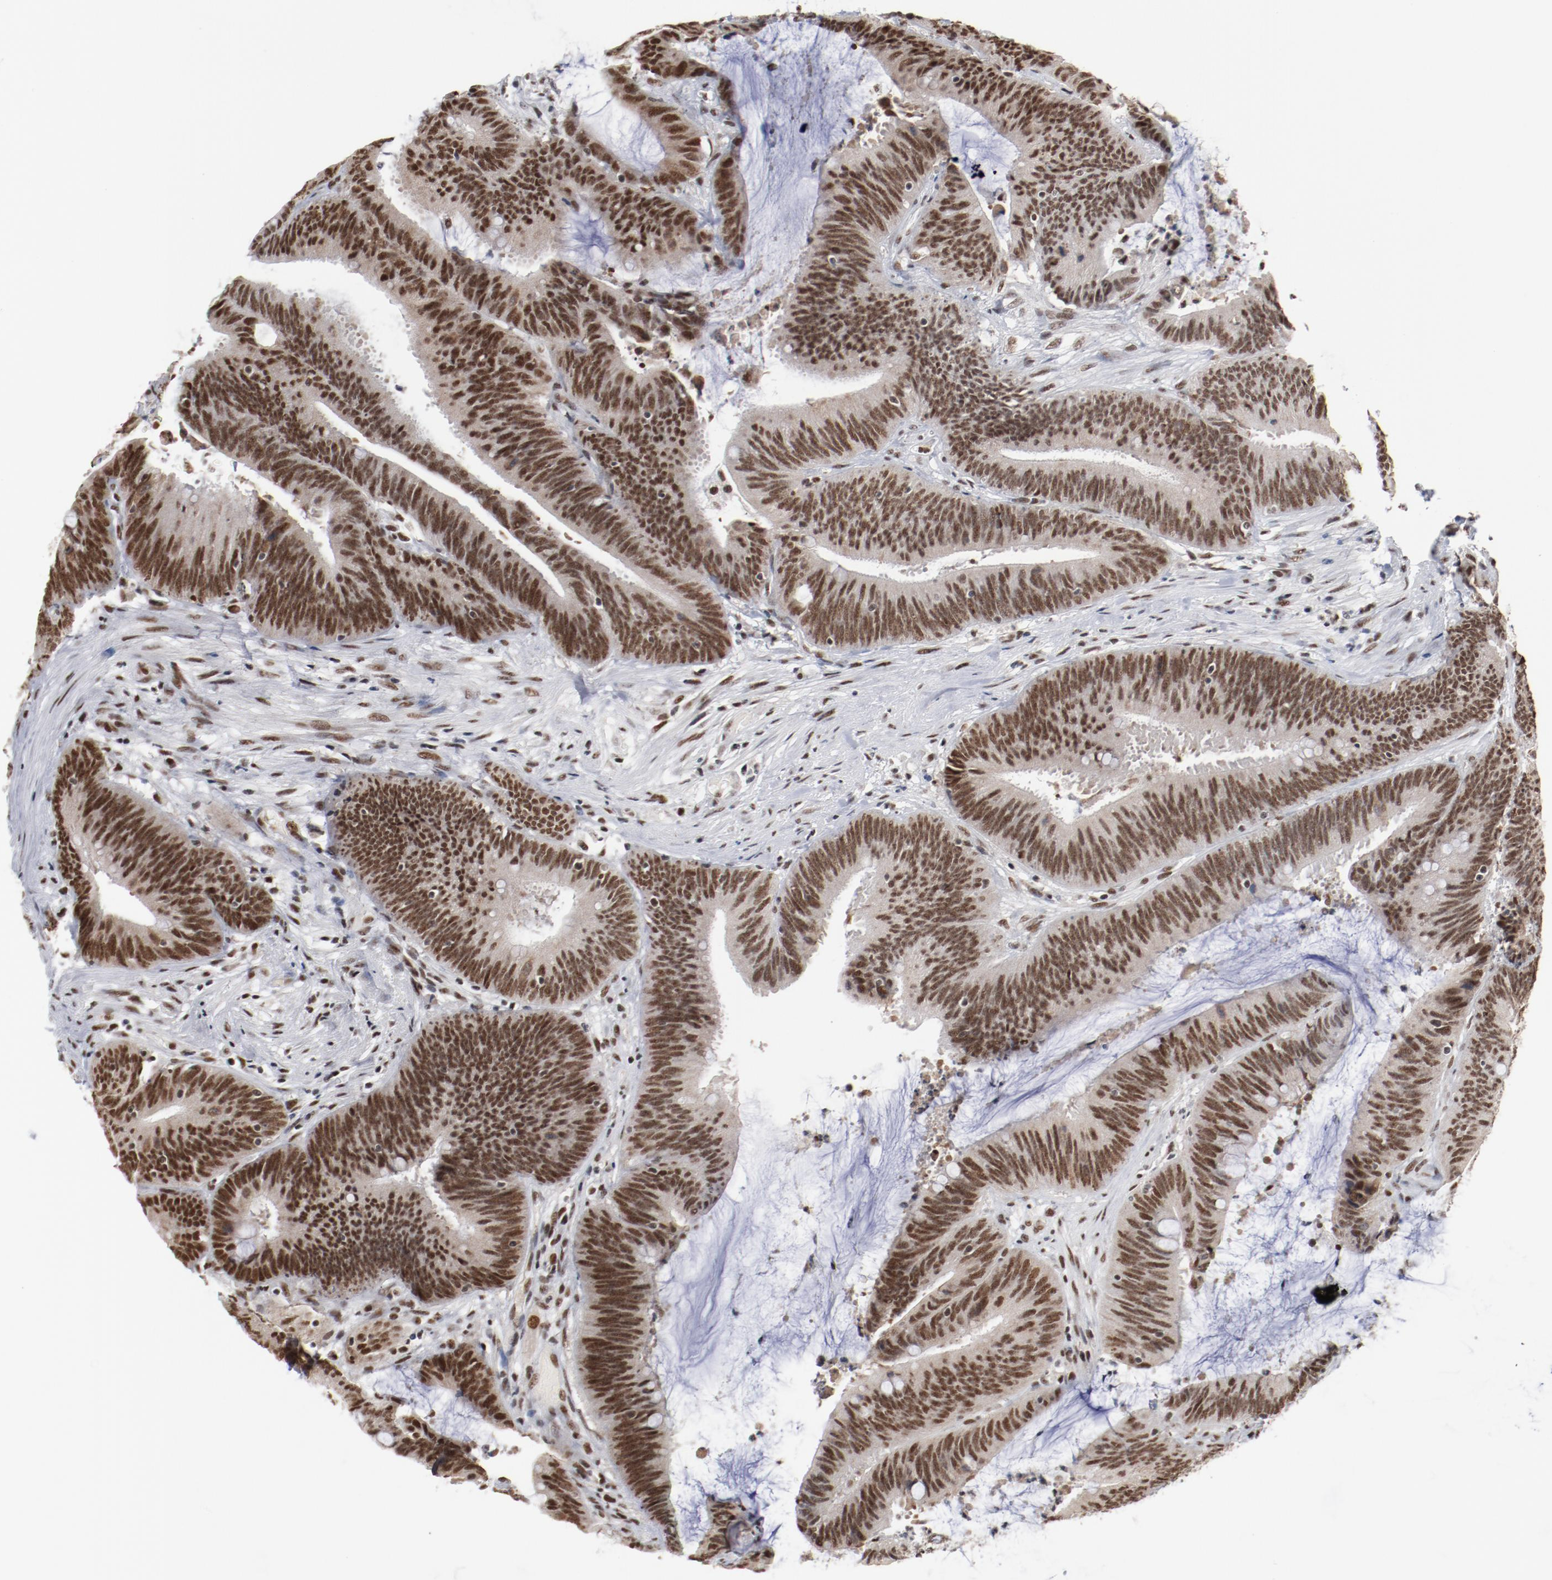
{"staining": {"intensity": "moderate", "quantity": ">75%", "location": "nuclear"}, "tissue": "colorectal cancer", "cell_type": "Tumor cells", "image_type": "cancer", "snomed": [{"axis": "morphology", "description": "Adenocarcinoma, NOS"}, {"axis": "topography", "description": "Rectum"}], "caption": "Immunohistochemical staining of colorectal cancer reveals medium levels of moderate nuclear protein expression in about >75% of tumor cells.", "gene": "BUB3", "patient": {"sex": "female", "age": 66}}